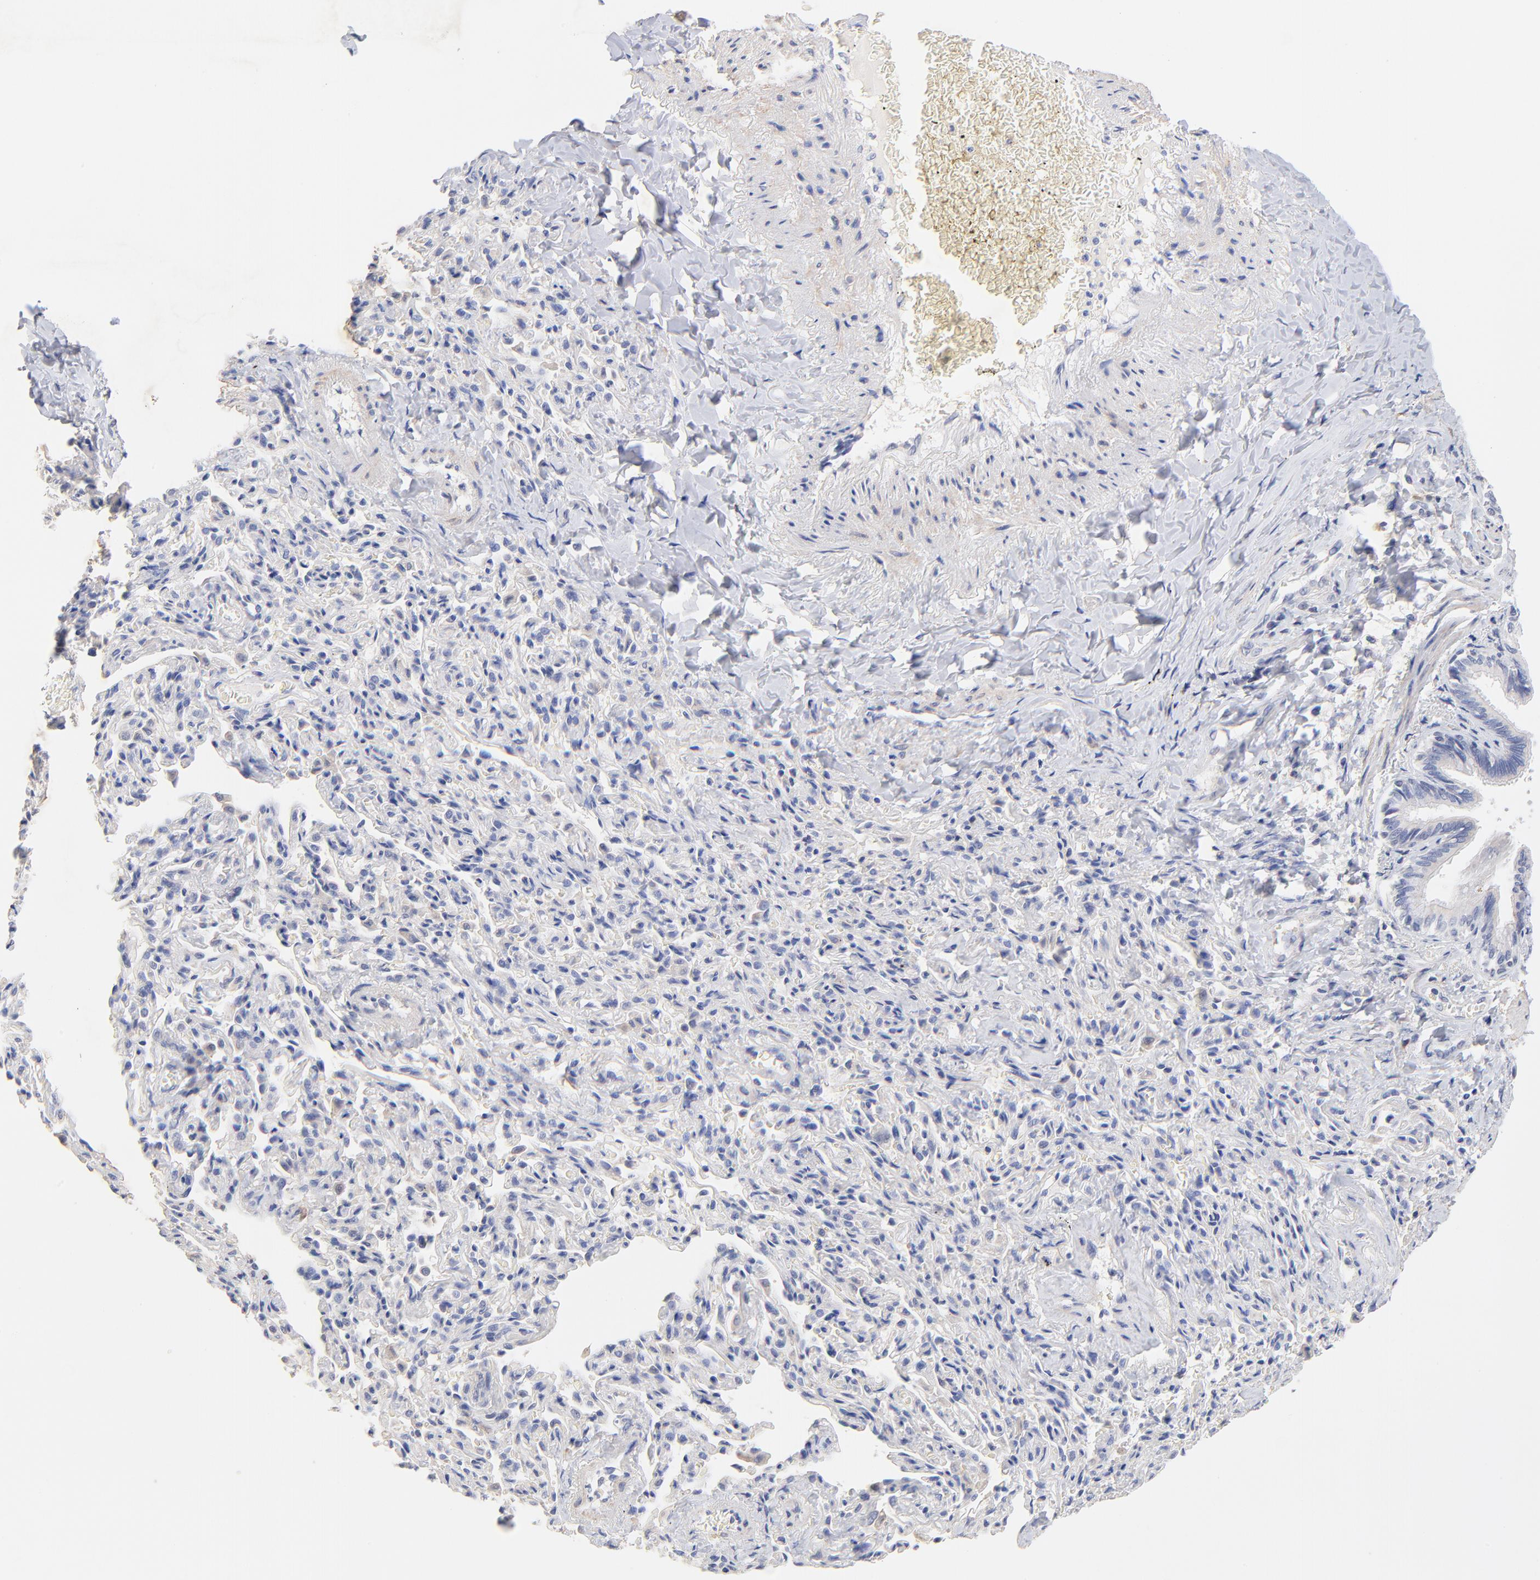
{"staining": {"intensity": "negative", "quantity": "none", "location": "none"}, "tissue": "bronchus", "cell_type": "Respiratory epithelial cells", "image_type": "normal", "snomed": [{"axis": "morphology", "description": "Normal tissue, NOS"}, {"axis": "topography", "description": "Lung"}], "caption": "Respiratory epithelial cells show no significant positivity in benign bronchus. (DAB (3,3'-diaminobenzidine) immunohistochemistry, high magnification).", "gene": "TWNK", "patient": {"sex": "male", "age": 64}}